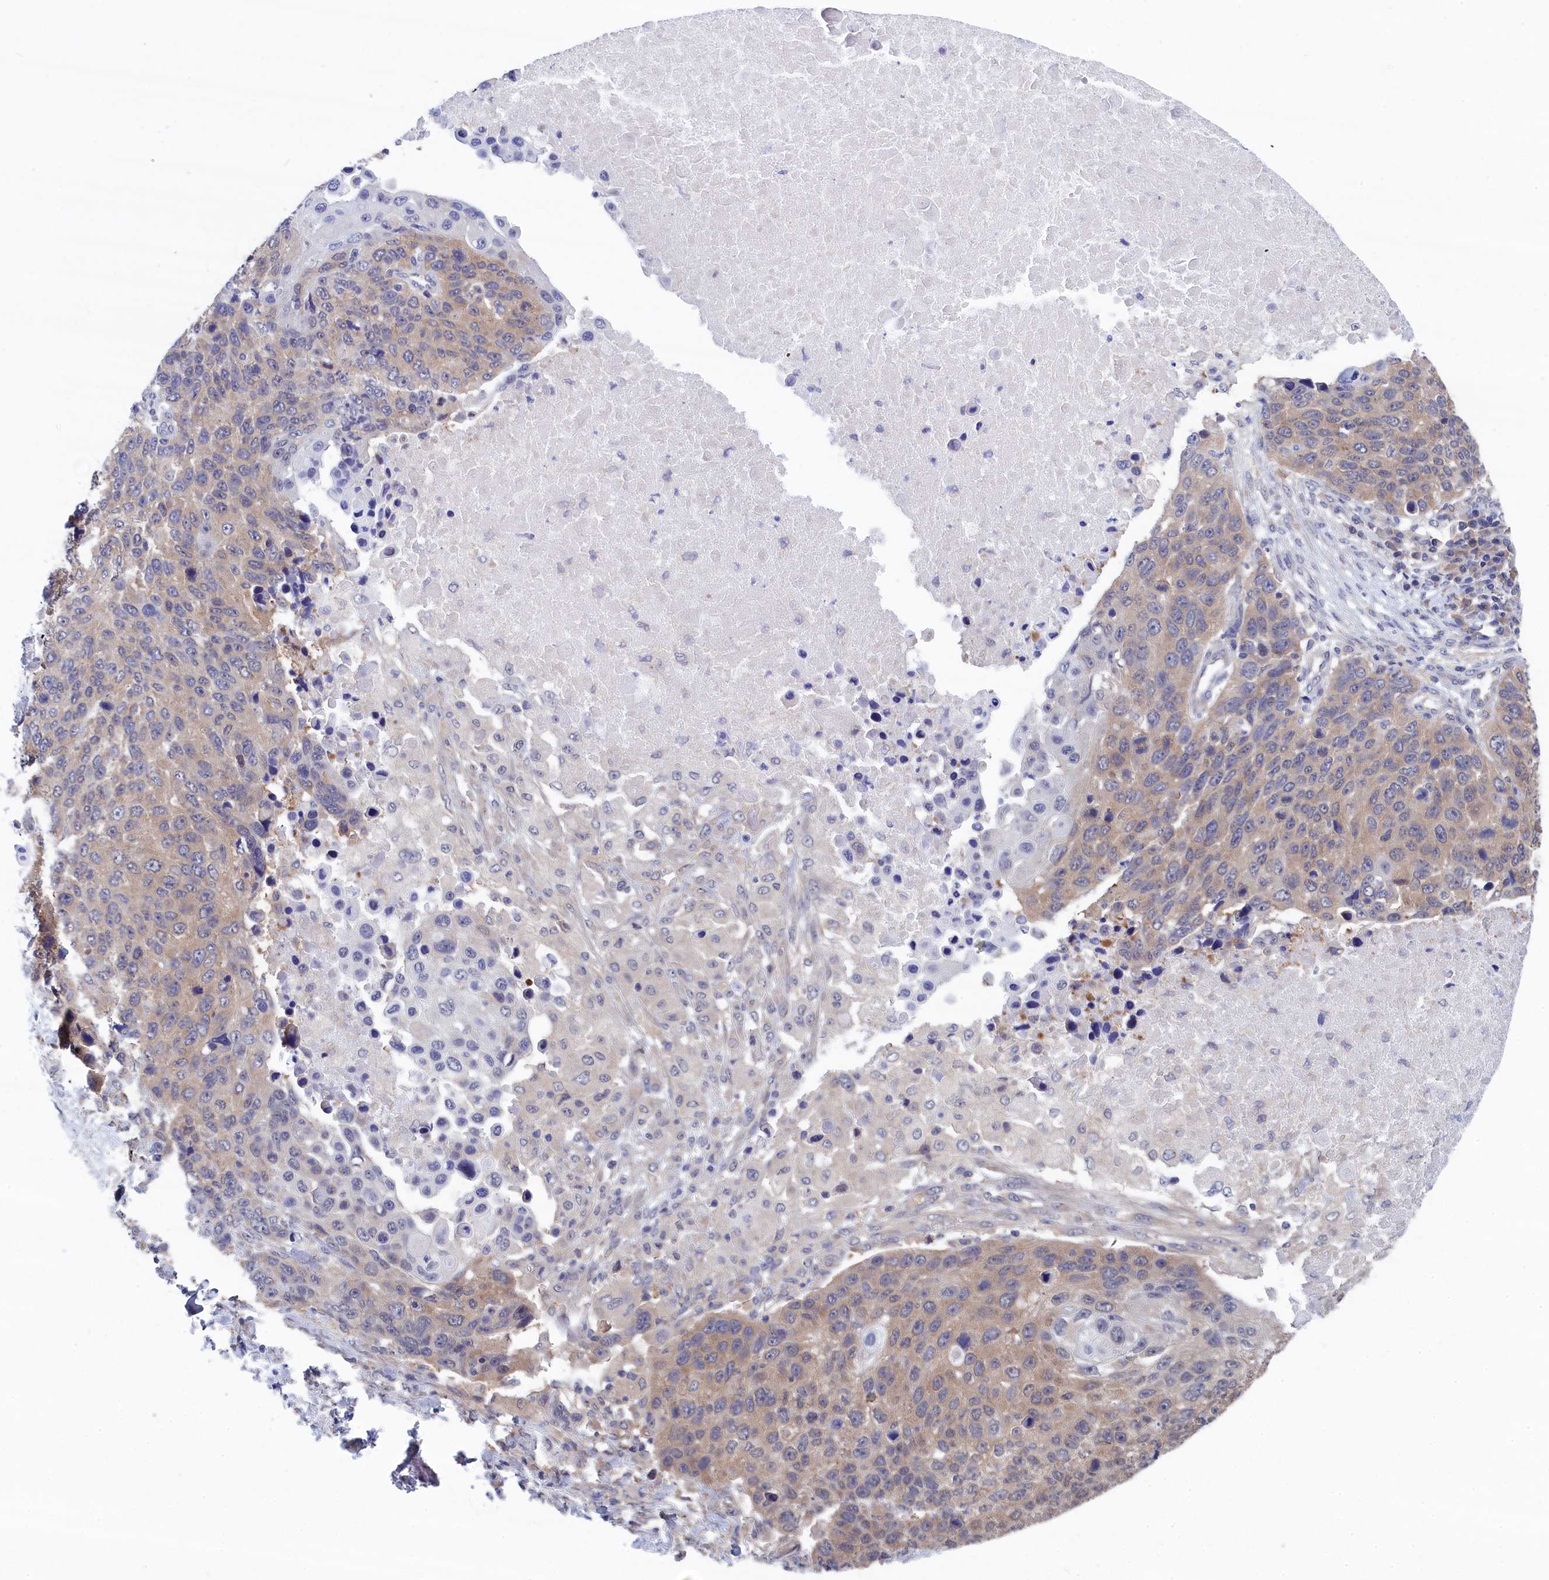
{"staining": {"intensity": "weak", "quantity": "25%-75%", "location": "cytoplasmic/membranous"}, "tissue": "lung cancer", "cell_type": "Tumor cells", "image_type": "cancer", "snomed": [{"axis": "morphology", "description": "Normal tissue, NOS"}, {"axis": "morphology", "description": "Squamous cell carcinoma, NOS"}, {"axis": "topography", "description": "Lymph node"}, {"axis": "topography", "description": "Lung"}], "caption": "There is low levels of weak cytoplasmic/membranous staining in tumor cells of squamous cell carcinoma (lung), as demonstrated by immunohistochemical staining (brown color).", "gene": "PGP", "patient": {"sex": "male", "age": 66}}